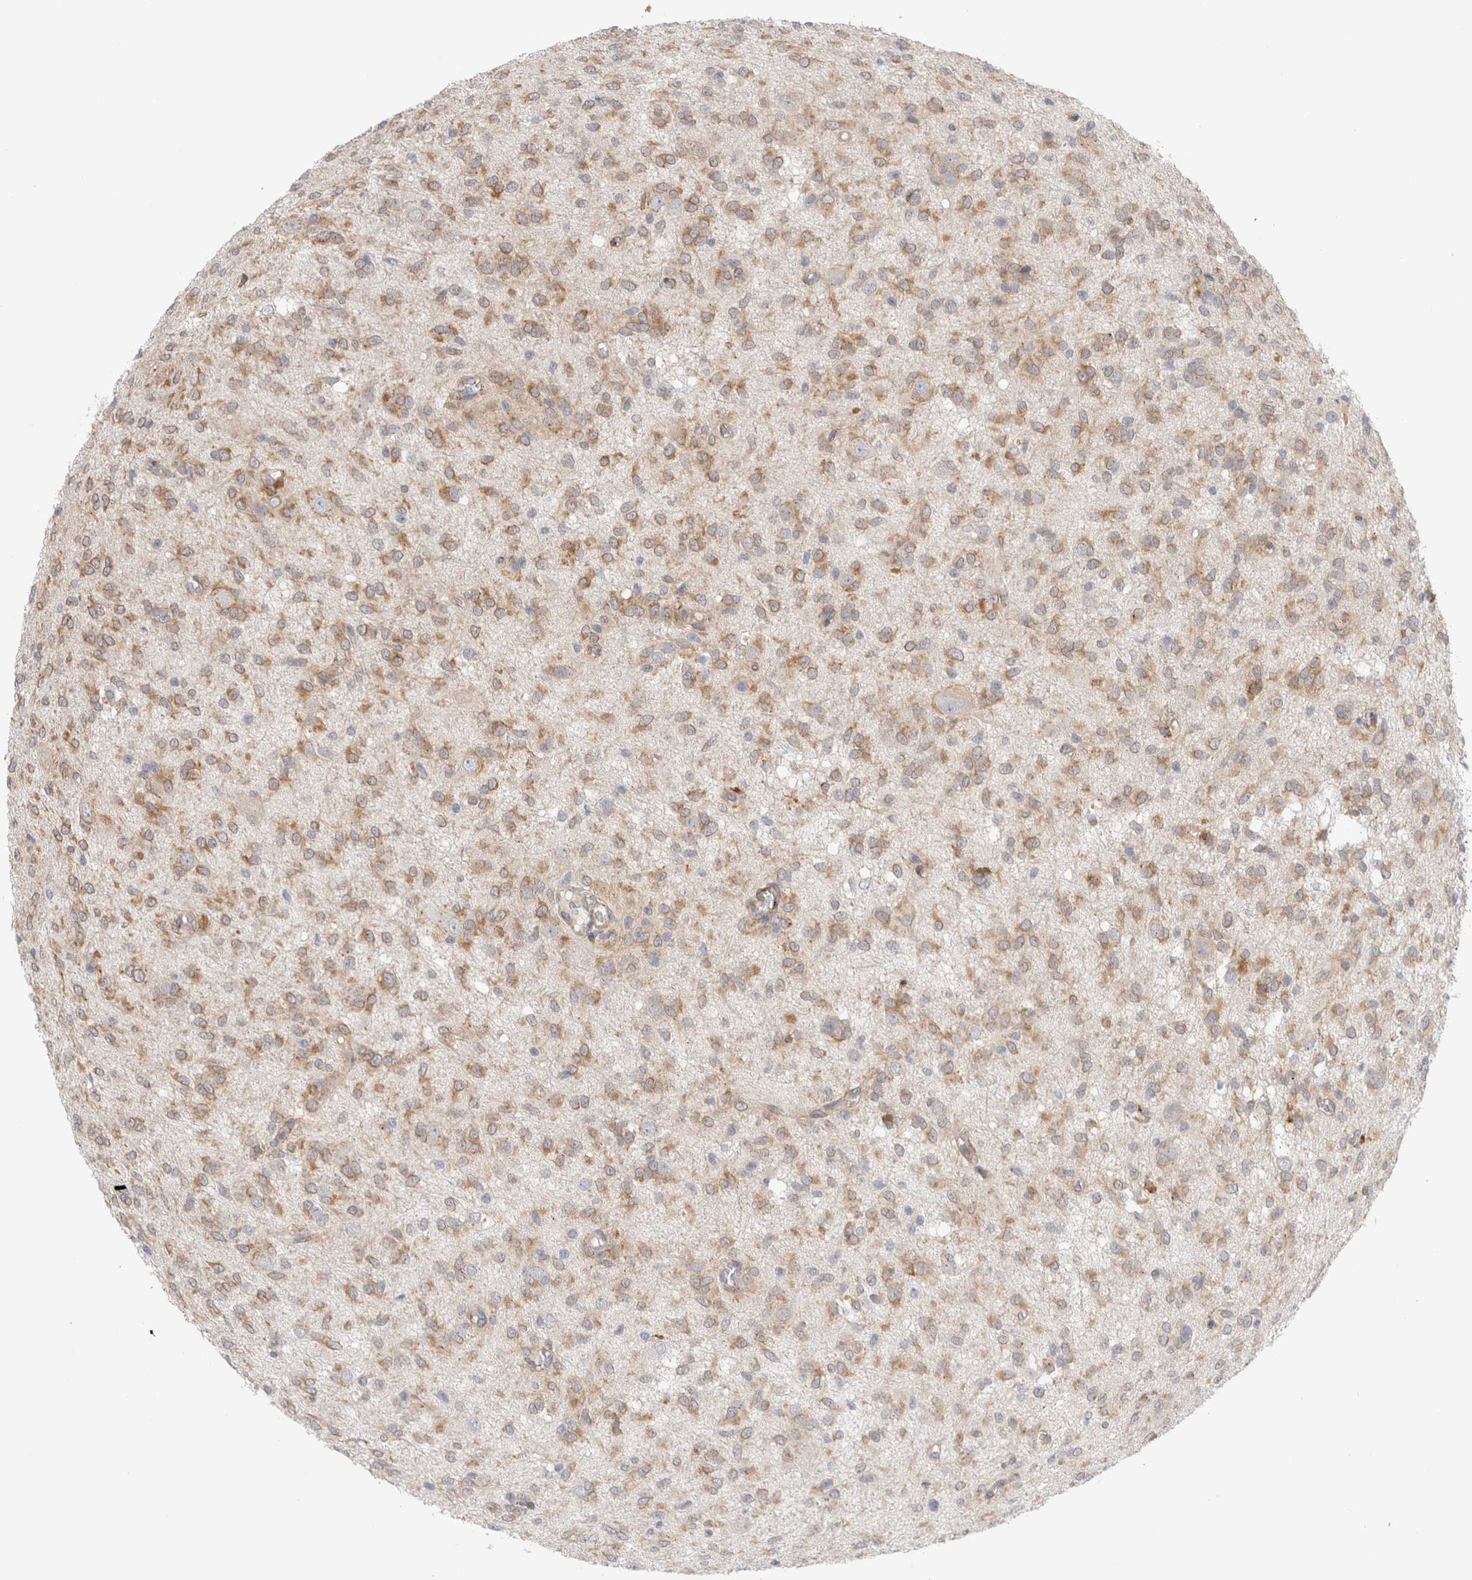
{"staining": {"intensity": "moderate", "quantity": ">75%", "location": "cytoplasmic/membranous"}, "tissue": "glioma", "cell_type": "Tumor cells", "image_type": "cancer", "snomed": [{"axis": "morphology", "description": "Glioma, malignant, High grade"}, {"axis": "topography", "description": "Brain"}], "caption": "Human high-grade glioma (malignant) stained with a protein marker exhibits moderate staining in tumor cells.", "gene": "CNPY4", "patient": {"sex": "female", "age": 59}}